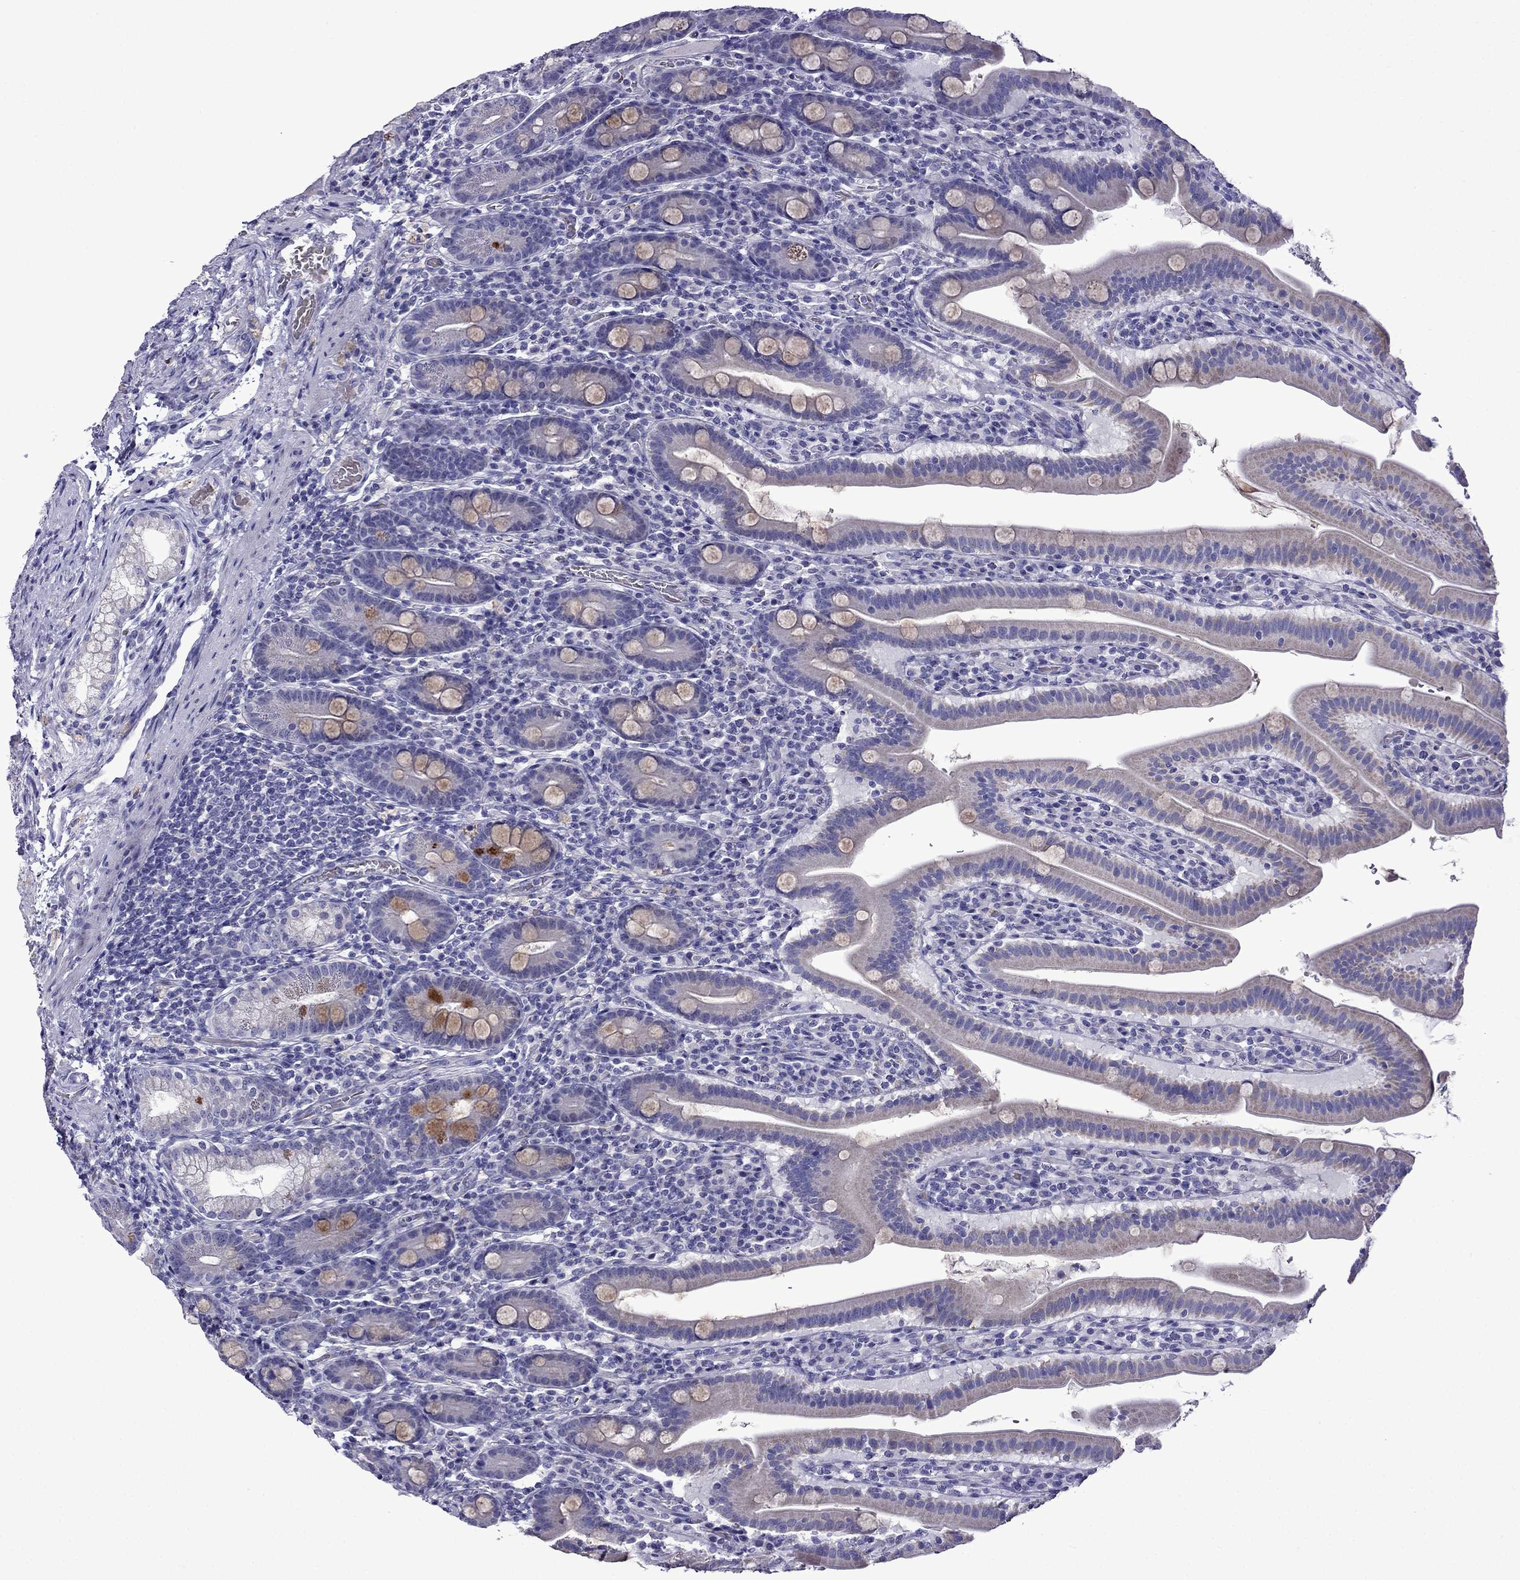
{"staining": {"intensity": "negative", "quantity": "none", "location": "none"}, "tissue": "small intestine", "cell_type": "Glandular cells", "image_type": "normal", "snomed": [{"axis": "morphology", "description": "Normal tissue, NOS"}, {"axis": "topography", "description": "Small intestine"}], "caption": "High power microscopy image of an IHC photomicrograph of unremarkable small intestine, revealing no significant expression in glandular cells. (DAB (3,3'-diaminobenzidine) immunohistochemistry (IHC), high magnification).", "gene": "TDRD1", "patient": {"sex": "male", "age": 26}}